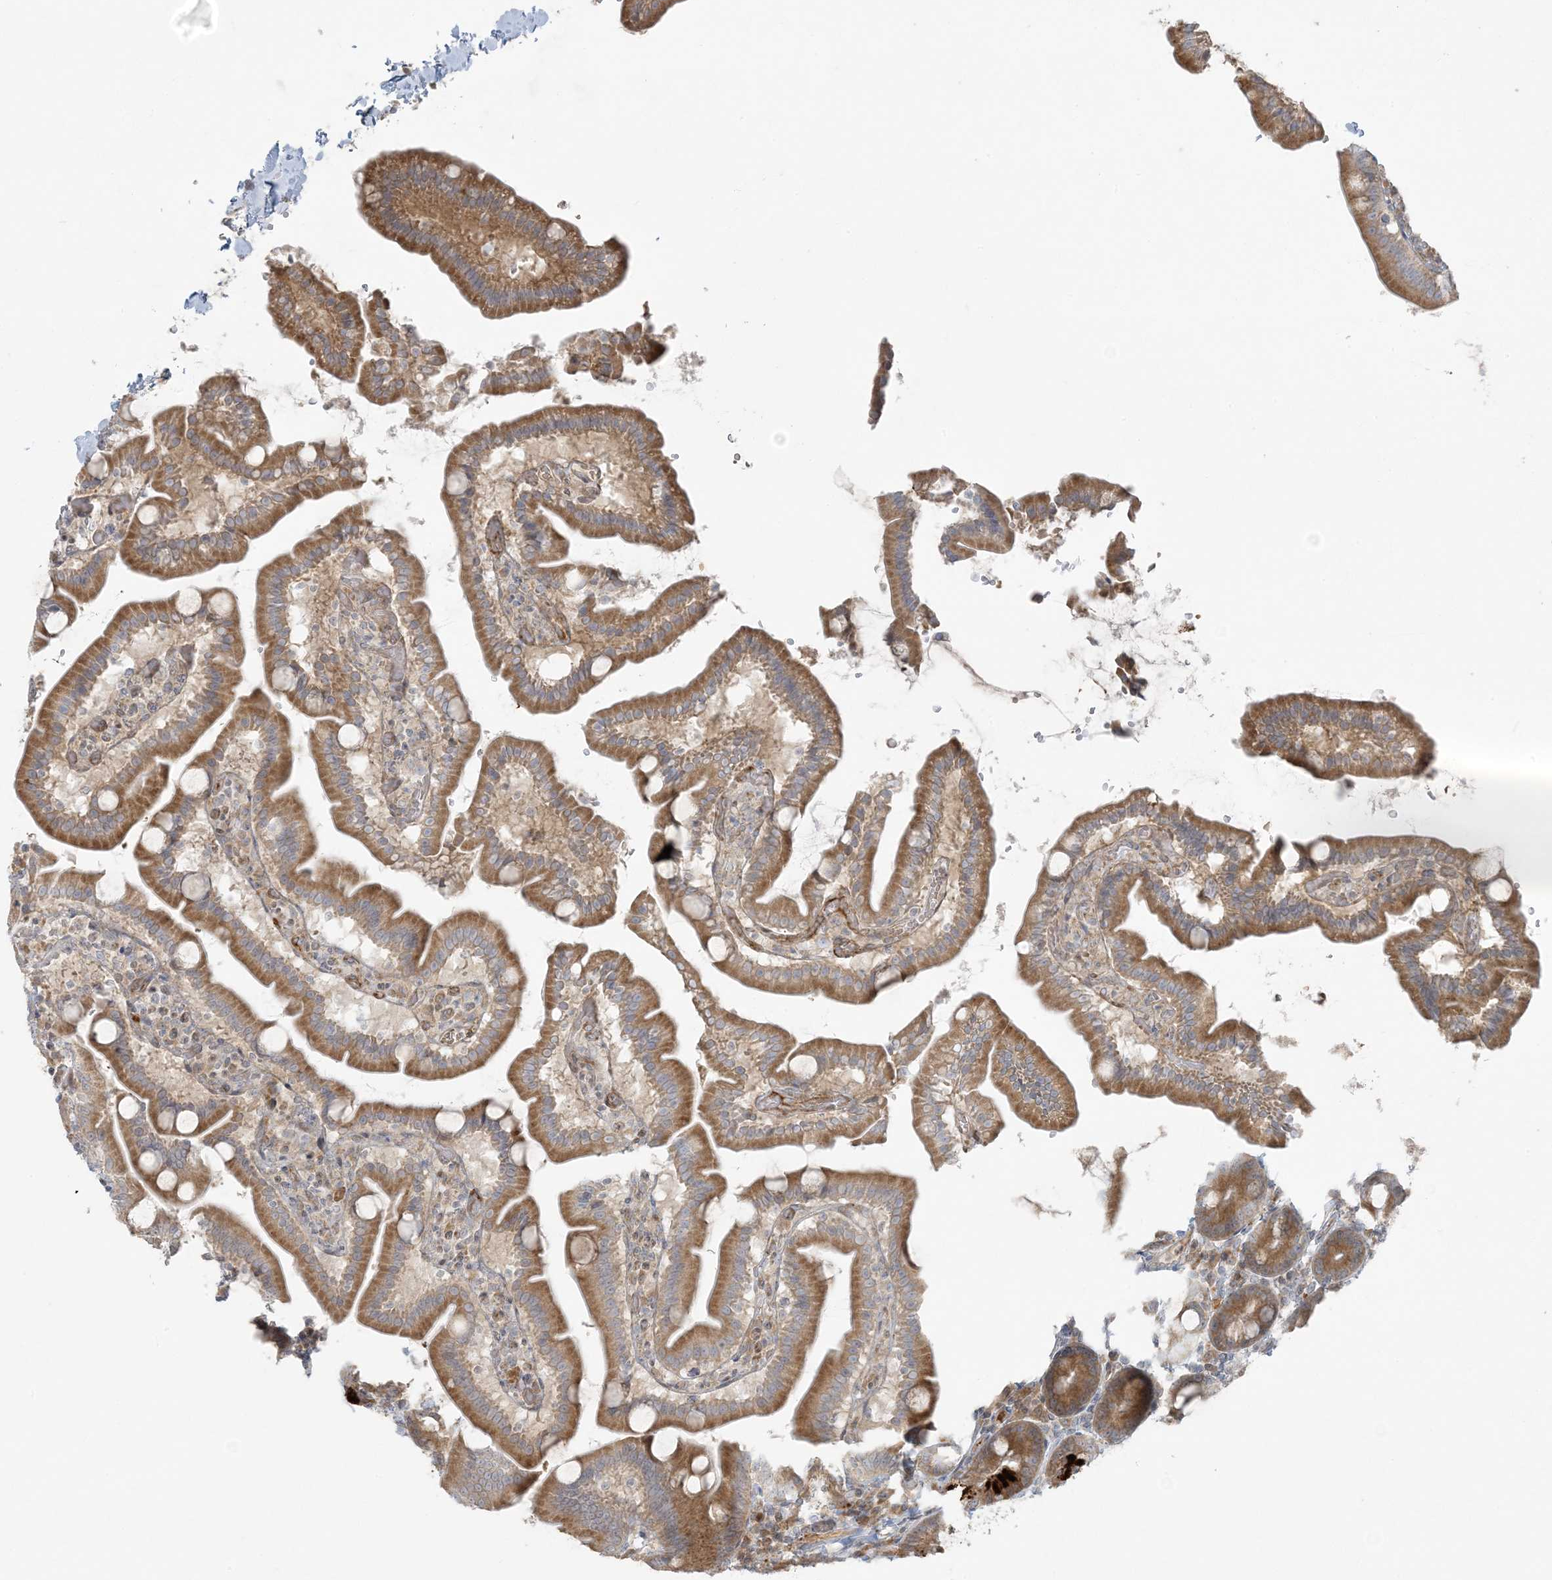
{"staining": {"intensity": "moderate", "quantity": ">75%", "location": "cytoplasmic/membranous"}, "tissue": "duodenum", "cell_type": "Glandular cells", "image_type": "normal", "snomed": [{"axis": "morphology", "description": "Normal tissue, NOS"}, {"axis": "topography", "description": "Duodenum"}], "caption": "IHC of normal human duodenum exhibits medium levels of moderate cytoplasmic/membranous staining in about >75% of glandular cells. (Stains: DAB in brown, nuclei in blue, Microscopy: brightfield microscopy at high magnification).", "gene": "ZNF263", "patient": {"sex": "male", "age": 55}}